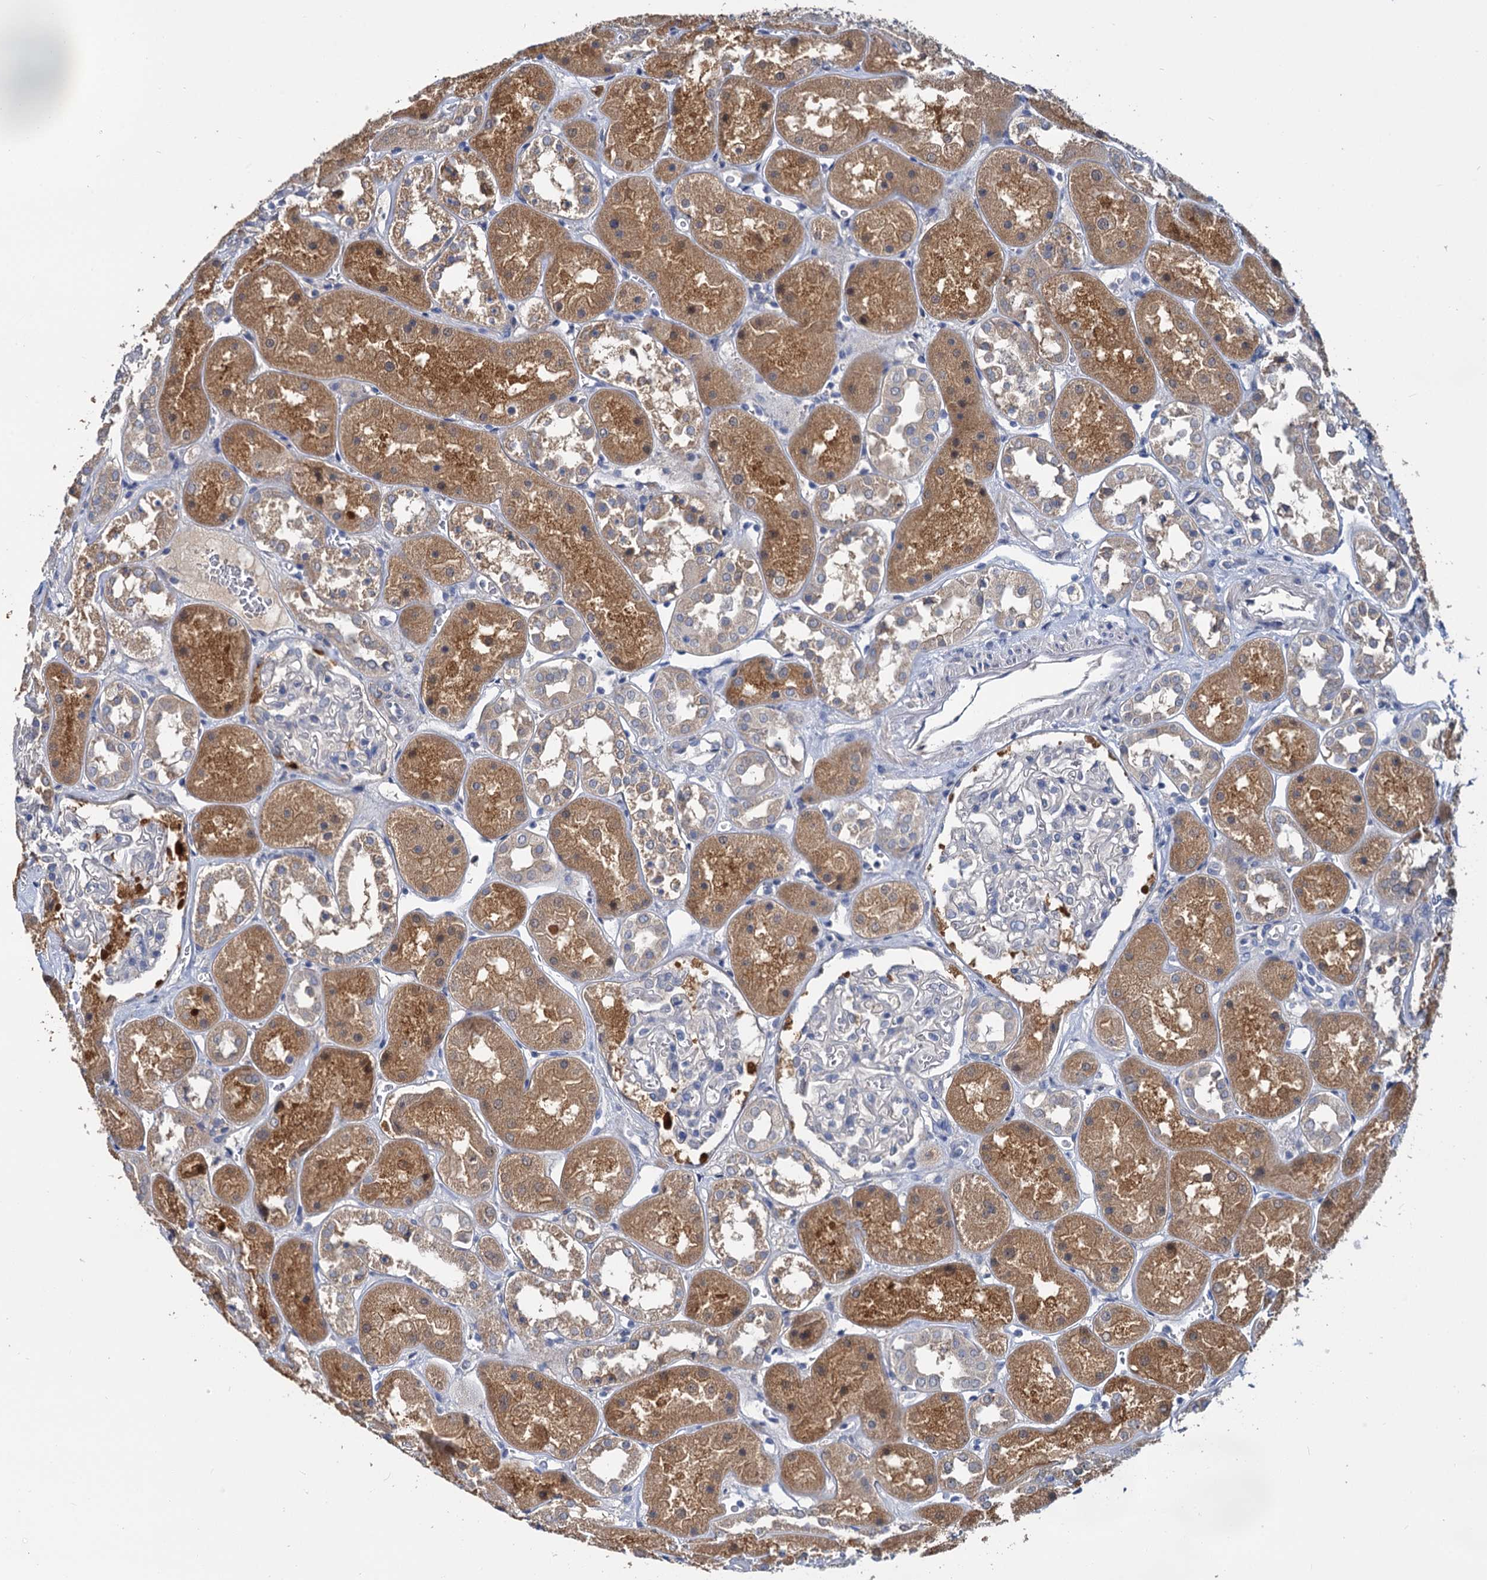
{"staining": {"intensity": "negative", "quantity": "none", "location": "none"}, "tissue": "kidney", "cell_type": "Cells in glomeruli", "image_type": "normal", "snomed": [{"axis": "morphology", "description": "Normal tissue, NOS"}, {"axis": "topography", "description": "Kidney"}], "caption": "Kidney stained for a protein using immunohistochemistry (IHC) reveals no expression cells in glomeruli.", "gene": "ANKRD42", "patient": {"sex": "male", "age": 70}}